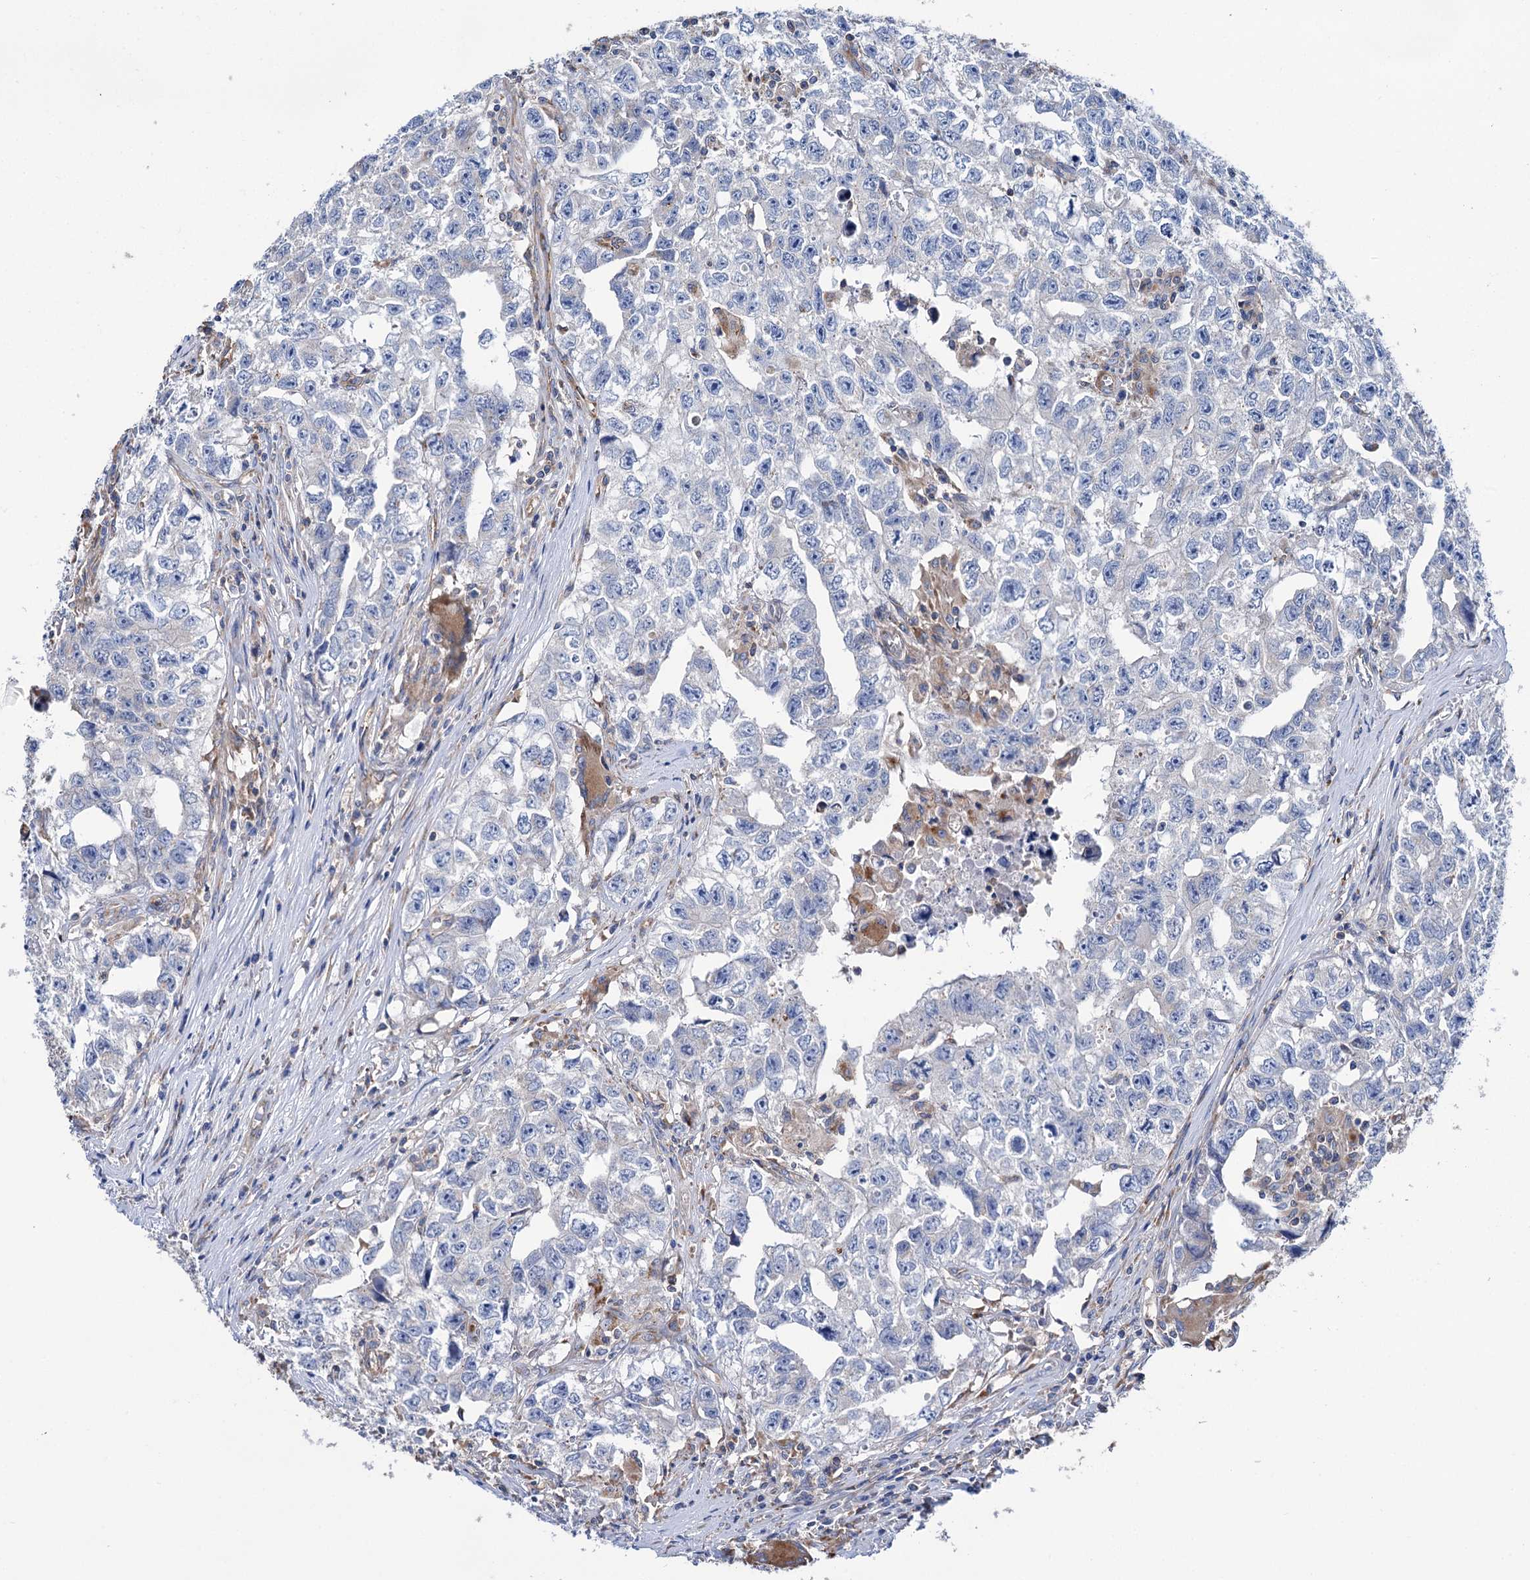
{"staining": {"intensity": "negative", "quantity": "none", "location": "none"}, "tissue": "testis cancer", "cell_type": "Tumor cells", "image_type": "cancer", "snomed": [{"axis": "morphology", "description": "Seminoma, NOS"}, {"axis": "morphology", "description": "Carcinoma, Embryonal, NOS"}, {"axis": "topography", "description": "Testis"}], "caption": "Immunohistochemical staining of seminoma (testis) demonstrates no significant positivity in tumor cells. (IHC, brightfield microscopy, high magnification).", "gene": "SCPEP1", "patient": {"sex": "male", "age": 43}}